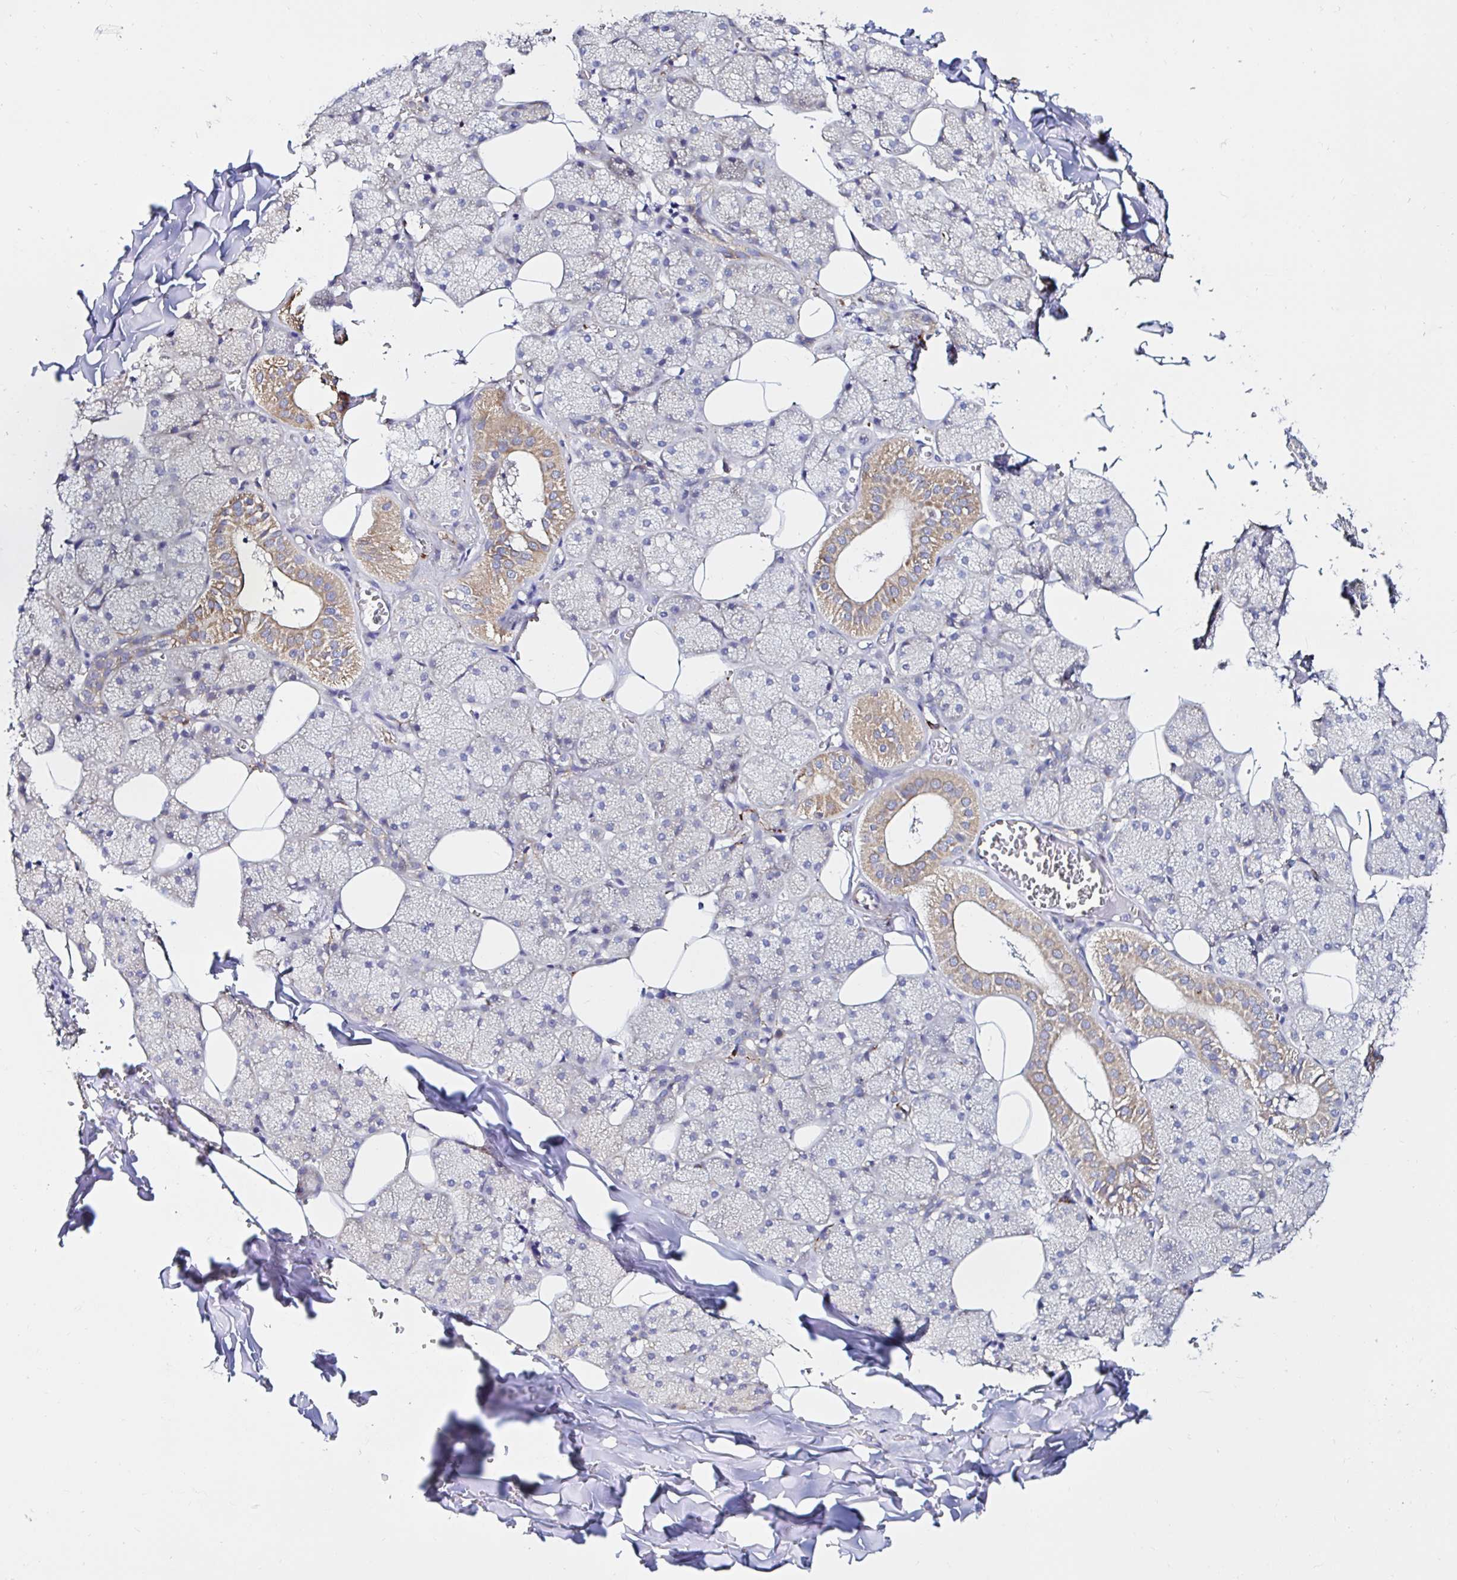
{"staining": {"intensity": "moderate", "quantity": "25%-75%", "location": "cytoplasmic/membranous"}, "tissue": "salivary gland", "cell_type": "Glandular cells", "image_type": "normal", "snomed": [{"axis": "morphology", "description": "Normal tissue, NOS"}, {"axis": "topography", "description": "Salivary gland"}, {"axis": "topography", "description": "Peripheral nerve tissue"}], "caption": "Immunohistochemical staining of unremarkable human salivary gland displays 25%-75% levels of moderate cytoplasmic/membranous protein expression in approximately 25%-75% of glandular cells. (brown staining indicates protein expression, while blue staining denotes nuclei).", "gene": "MSR1", "patient": {"sex": "male", "age": 38}}